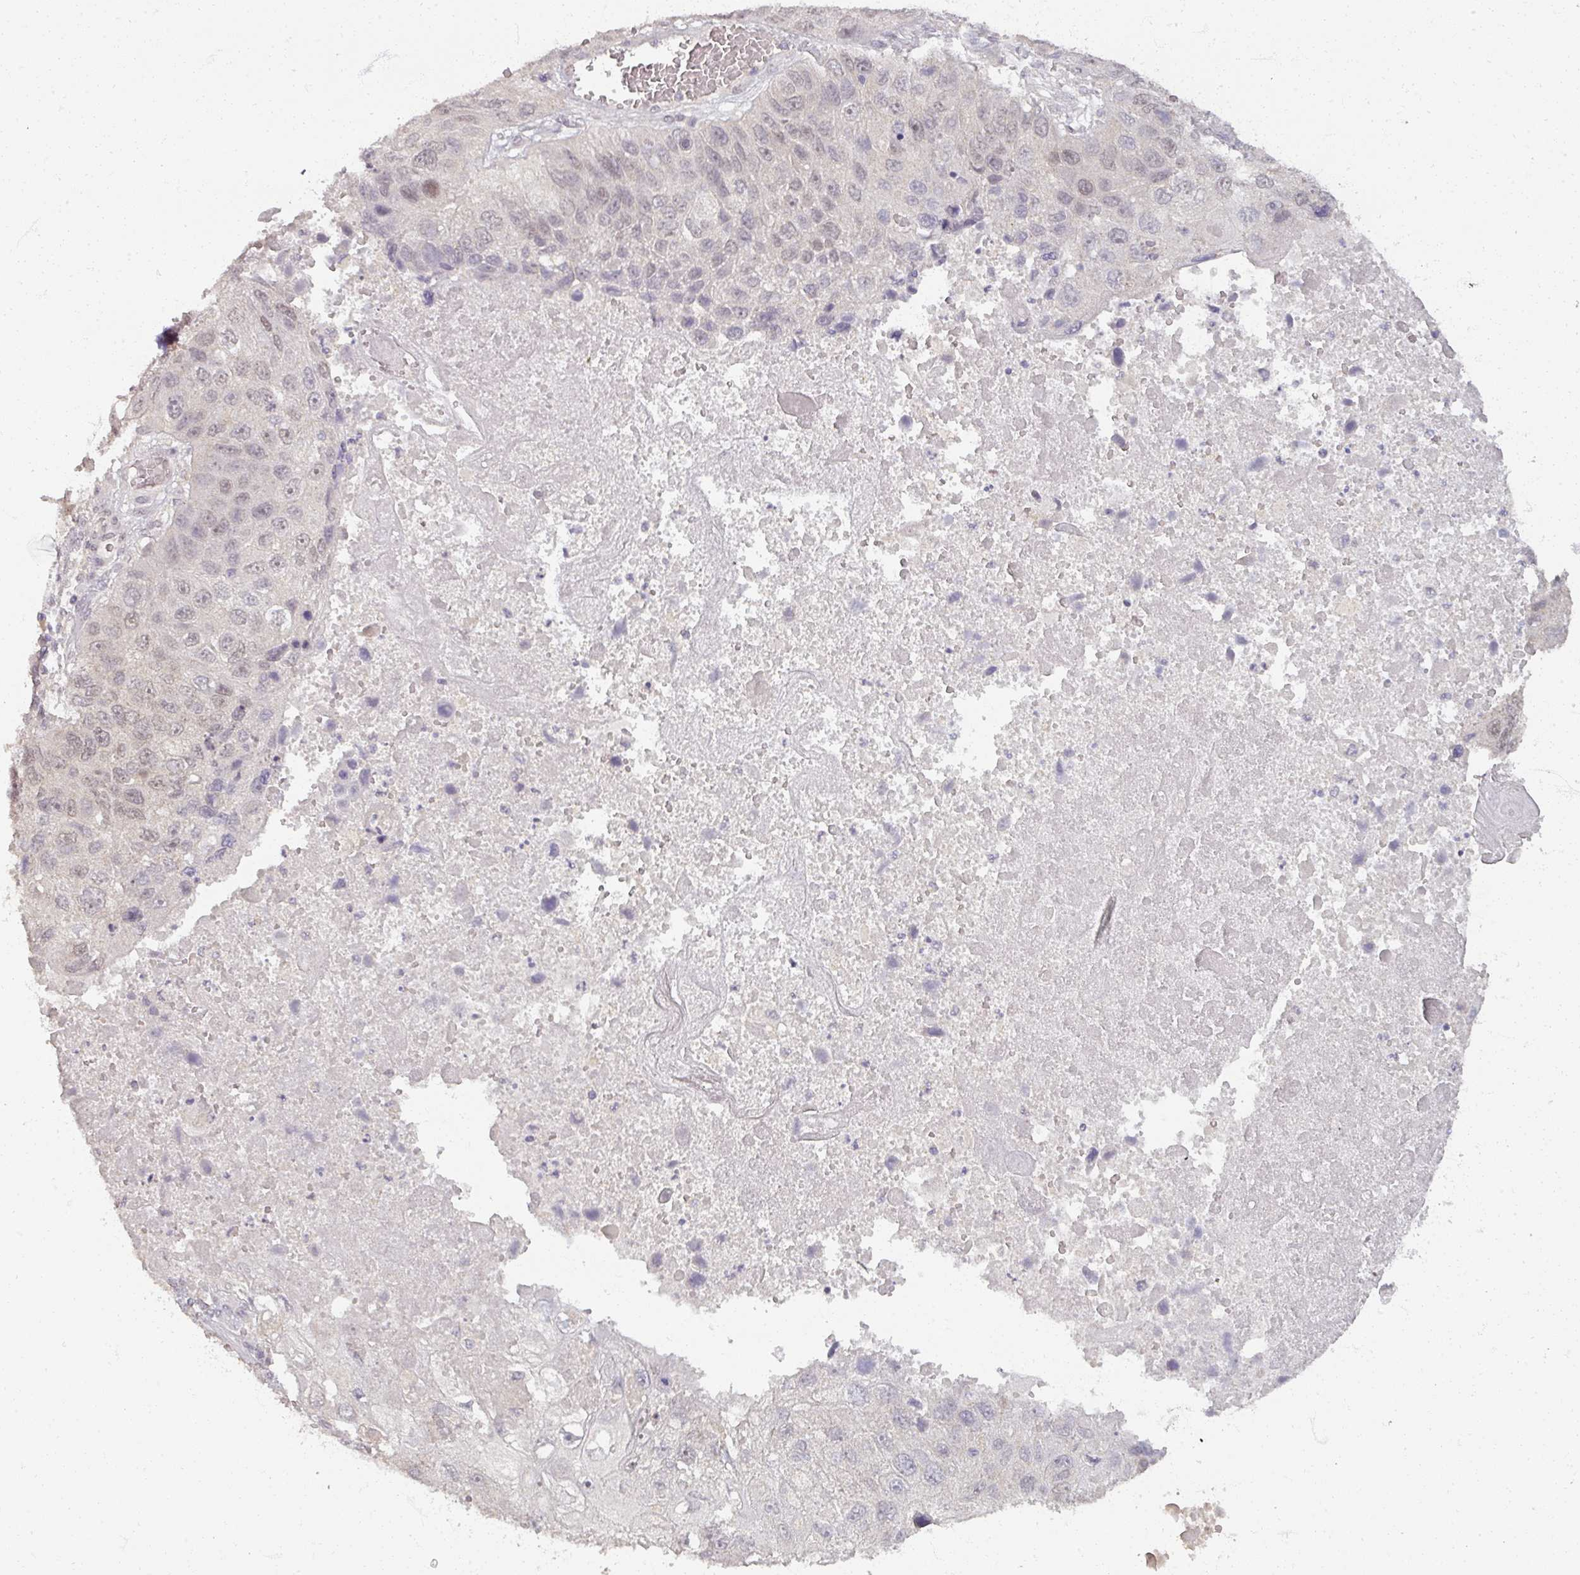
{"staining": {"intensity": "negative", "quantity": "none", "location": "none"}, "tissue": "lung cancer", "cell_type": "Tumor cells", "image_type": "cancer", "snomed": [{"axis": "morphology", "description": "Squamous cell carcinoma, NOS"}, {"axis": "topography", "description": "Lung"}], "caption": "Immunohistochemistry photomicrograph of neoplastic tissue: human lung squamous cell carcinoma stained with DAB (3,3'-diaminobenzidine) displays no significant protein positivity in tumor cells.", "gene": "SOX11", "patient": {"sex": "male", "age": 61}}